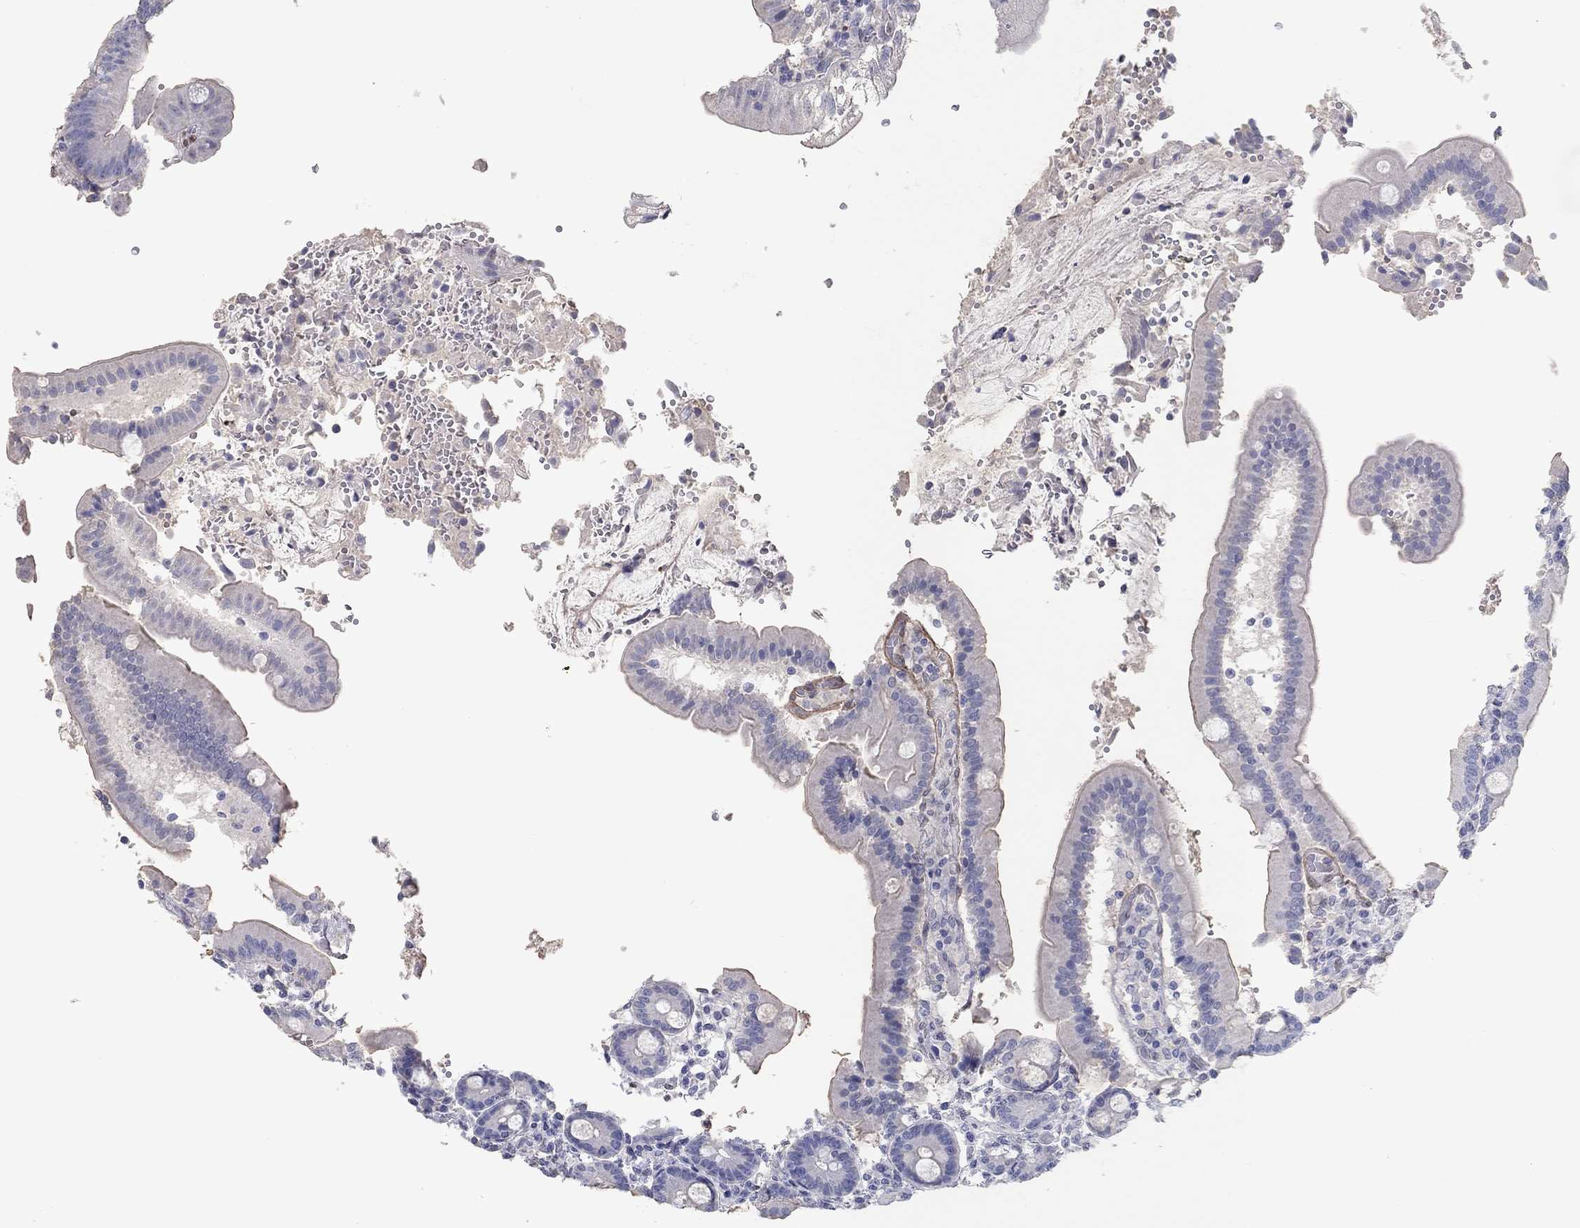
{"staining": {"intensity": "negative", "quantity": "none", "location": "none"}, "tissue": "duodenum", "cell_type": "Glandular cells", "image_type": "normal", "snomed": [{"axis": "morphology", "description": "Normal tissue, NOS"}, {"axis": "topography", "description": "Duodenum"}], "caption": "This is an immunohistochemistry image of benign duodenum. There is no staining in glandular cells.", "gene": "FGF2", "patient": {"sex": "female", "age": 62}}